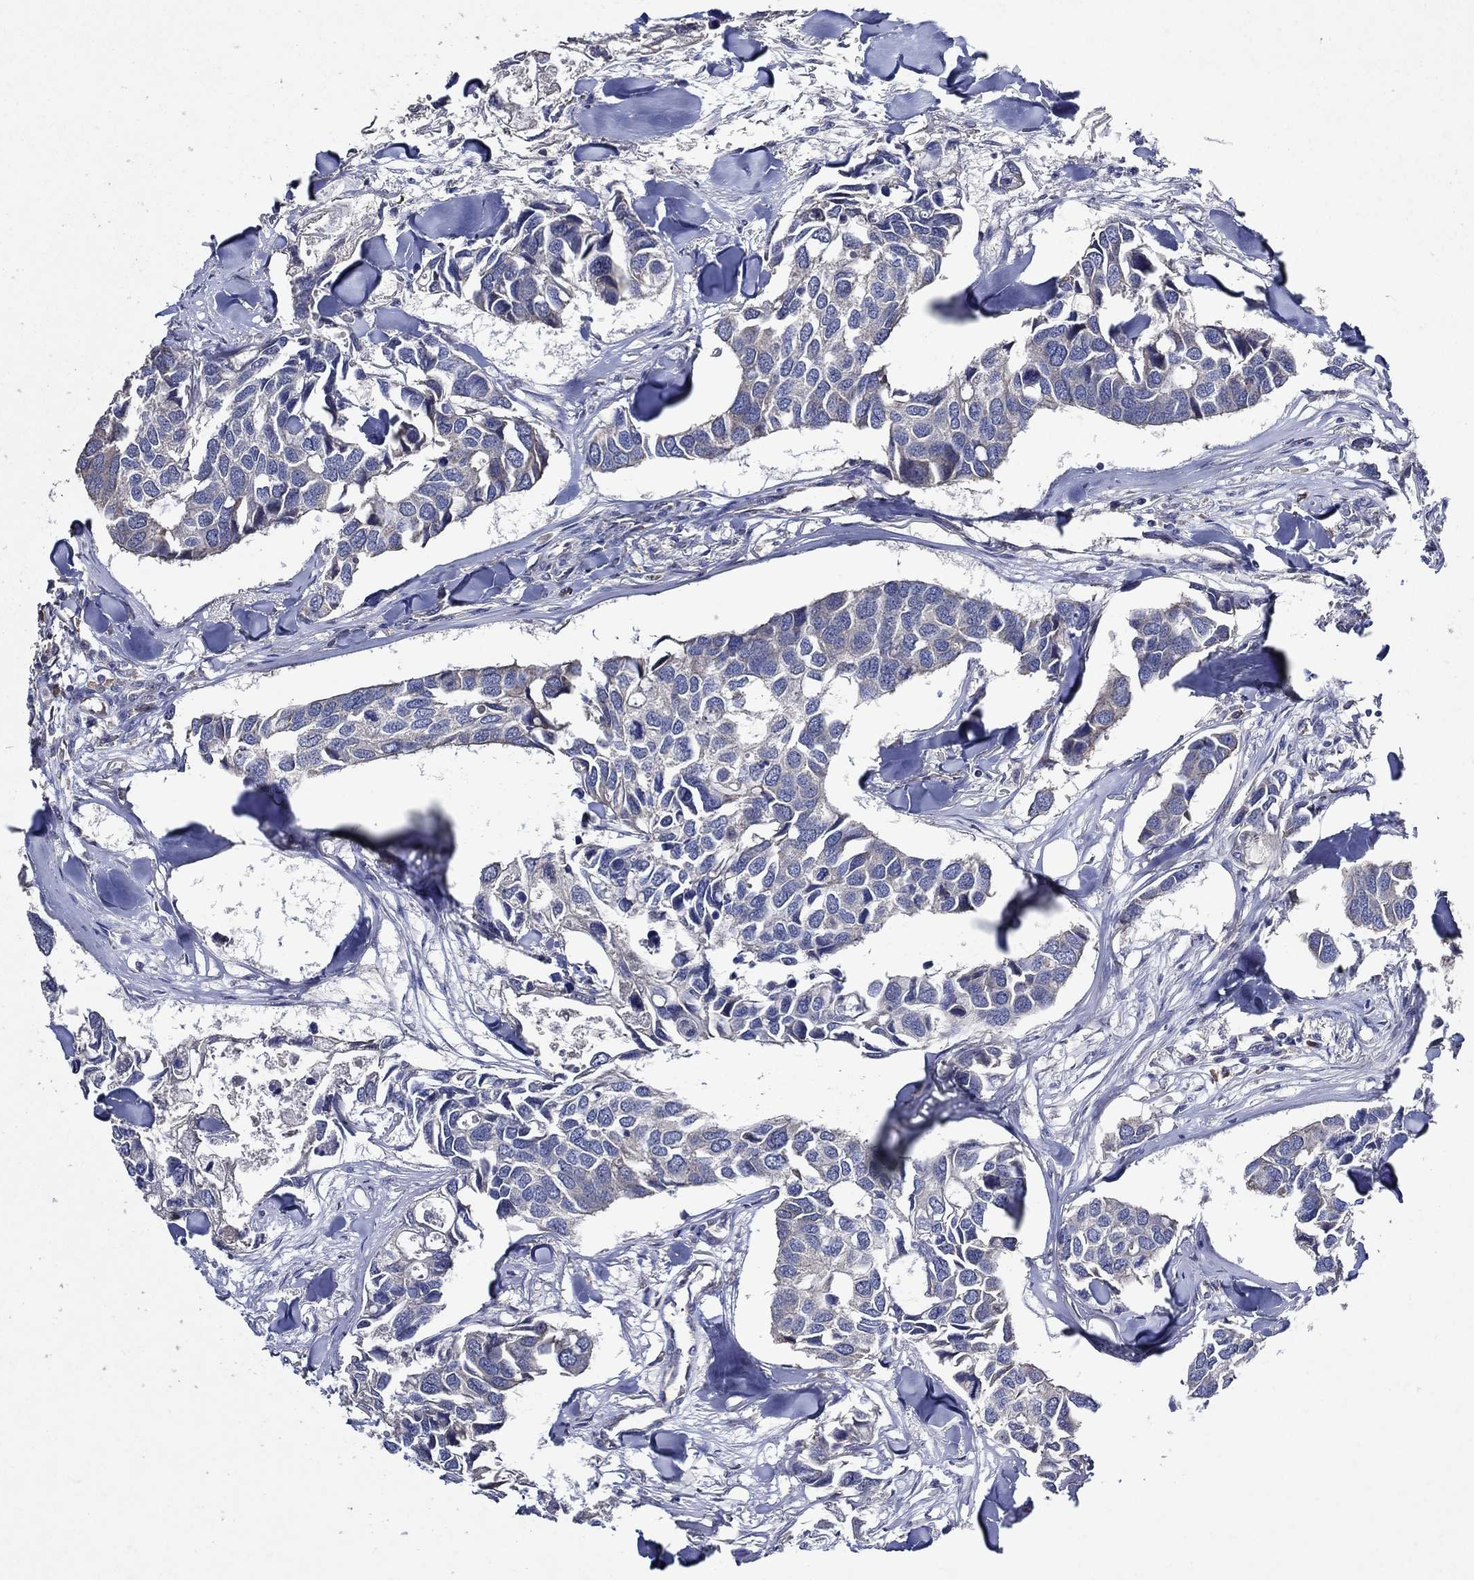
{"staining": {"intensity": "negative", "quantity": "none", "location": "none"}, "tissue": "breast cancer", "cell_type": "Tumor cells", "image_type": "cancer", "snomed": [{"axis": "morphology", "description": "Duct carcinoma"}, {"axis": "topography", "description": "Breast"}], "caption": "A high-resolution image shows IHC staining of breast cancer (intraductal carcinoma), which exhibits no significant expression in tumor cells.", "gene": "HAP1", "patient": {"sex": "female", "age": 83}}